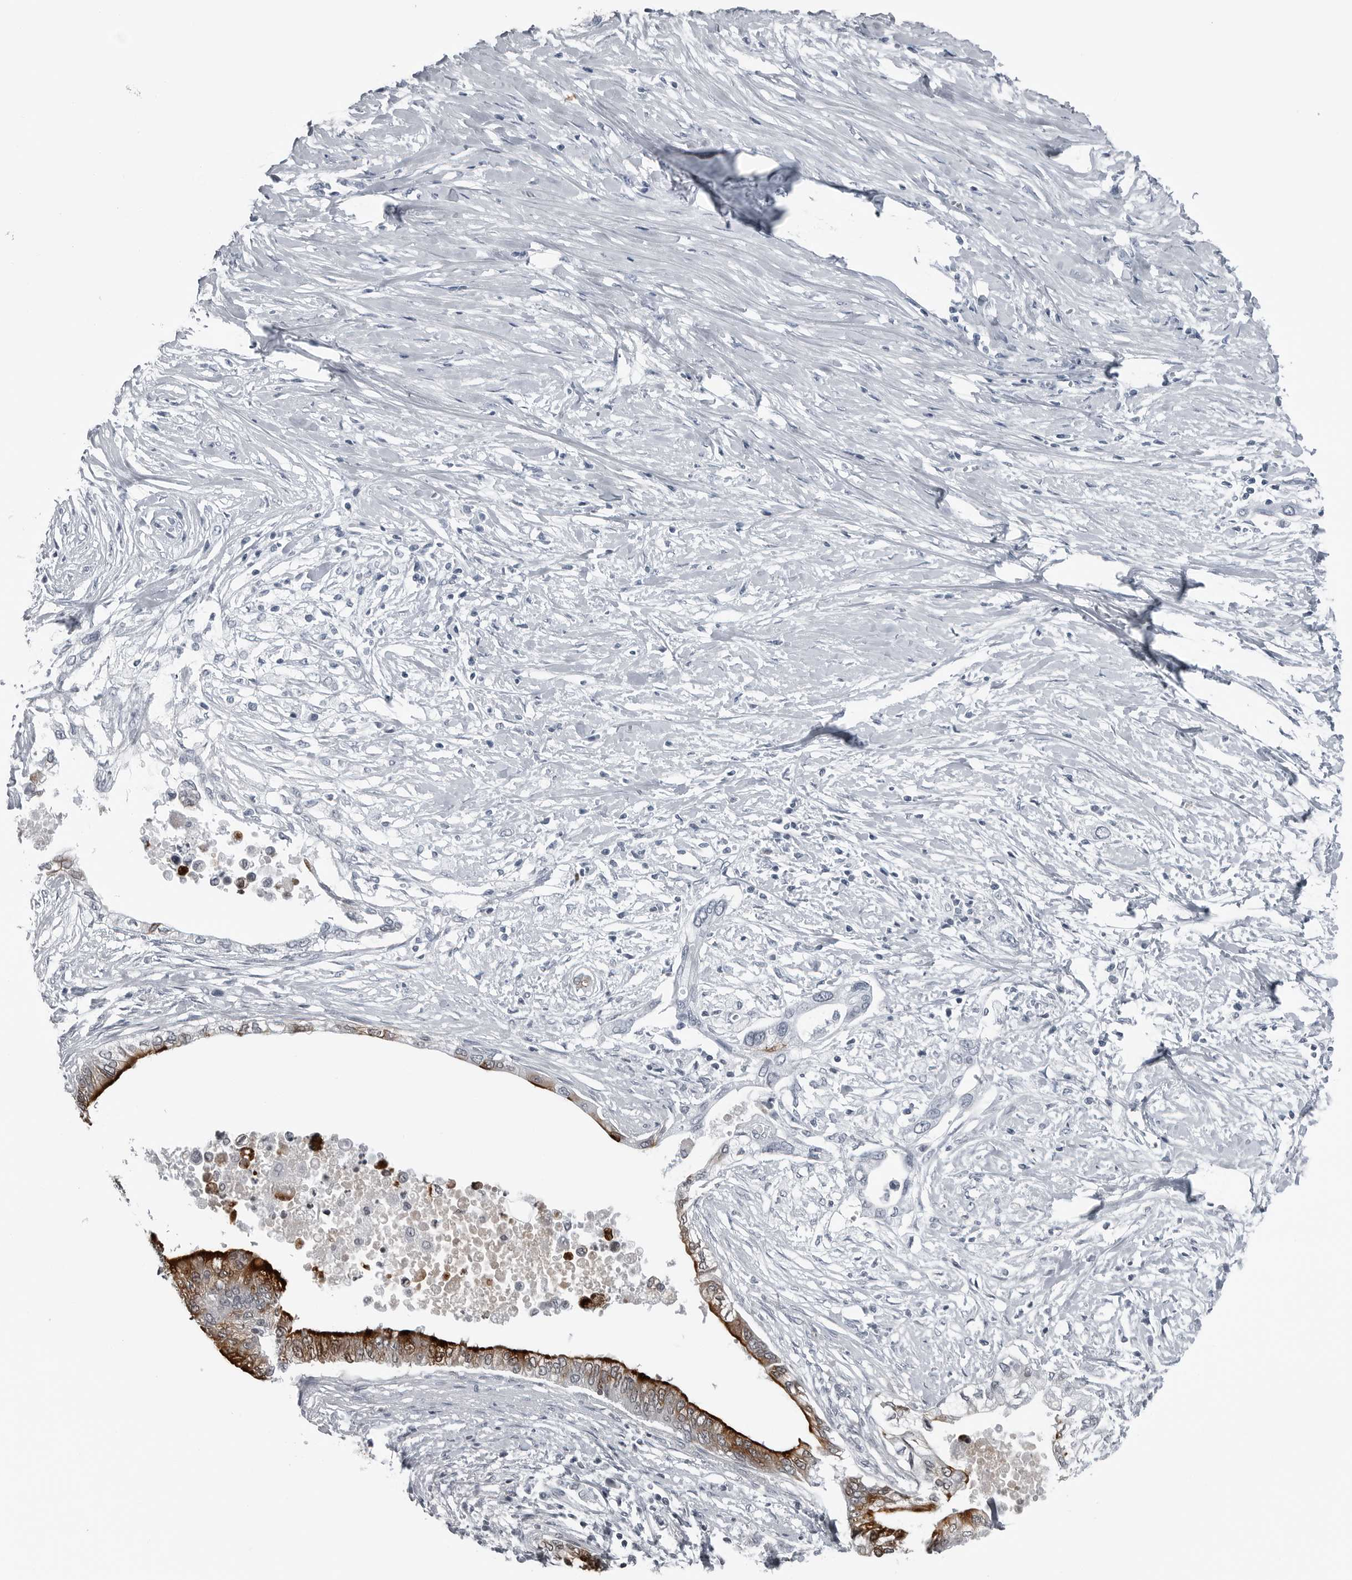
{"staining": {"intensity": "moderate", "quantity": ">75%", "location": "cytoplasmic/membranous,nuclear"}, "tissue": "pancreatic cancer", "cell_type": "Tumor cells", "image_type": "cancer", "snomed": [{"axis": "morphology", "description": "Normal tissue, NOS"}, {"axis": "morphology", "description": "Adenocarcinoma, NOS"}, {"axis": "topography", "description": "Pancreas"}, {"axis": "topography", "description": "Peripheral nerve tissue"}], "caption": "This is a histology image of immunohistochemistry staining of pancreatic adenocarcinoma, which shows moderate staining in the cytoplasmic/membranous and nuclear of tumor cells.", "gene": "SPINK1", "patient": {"sex": "male", "age": 59}}